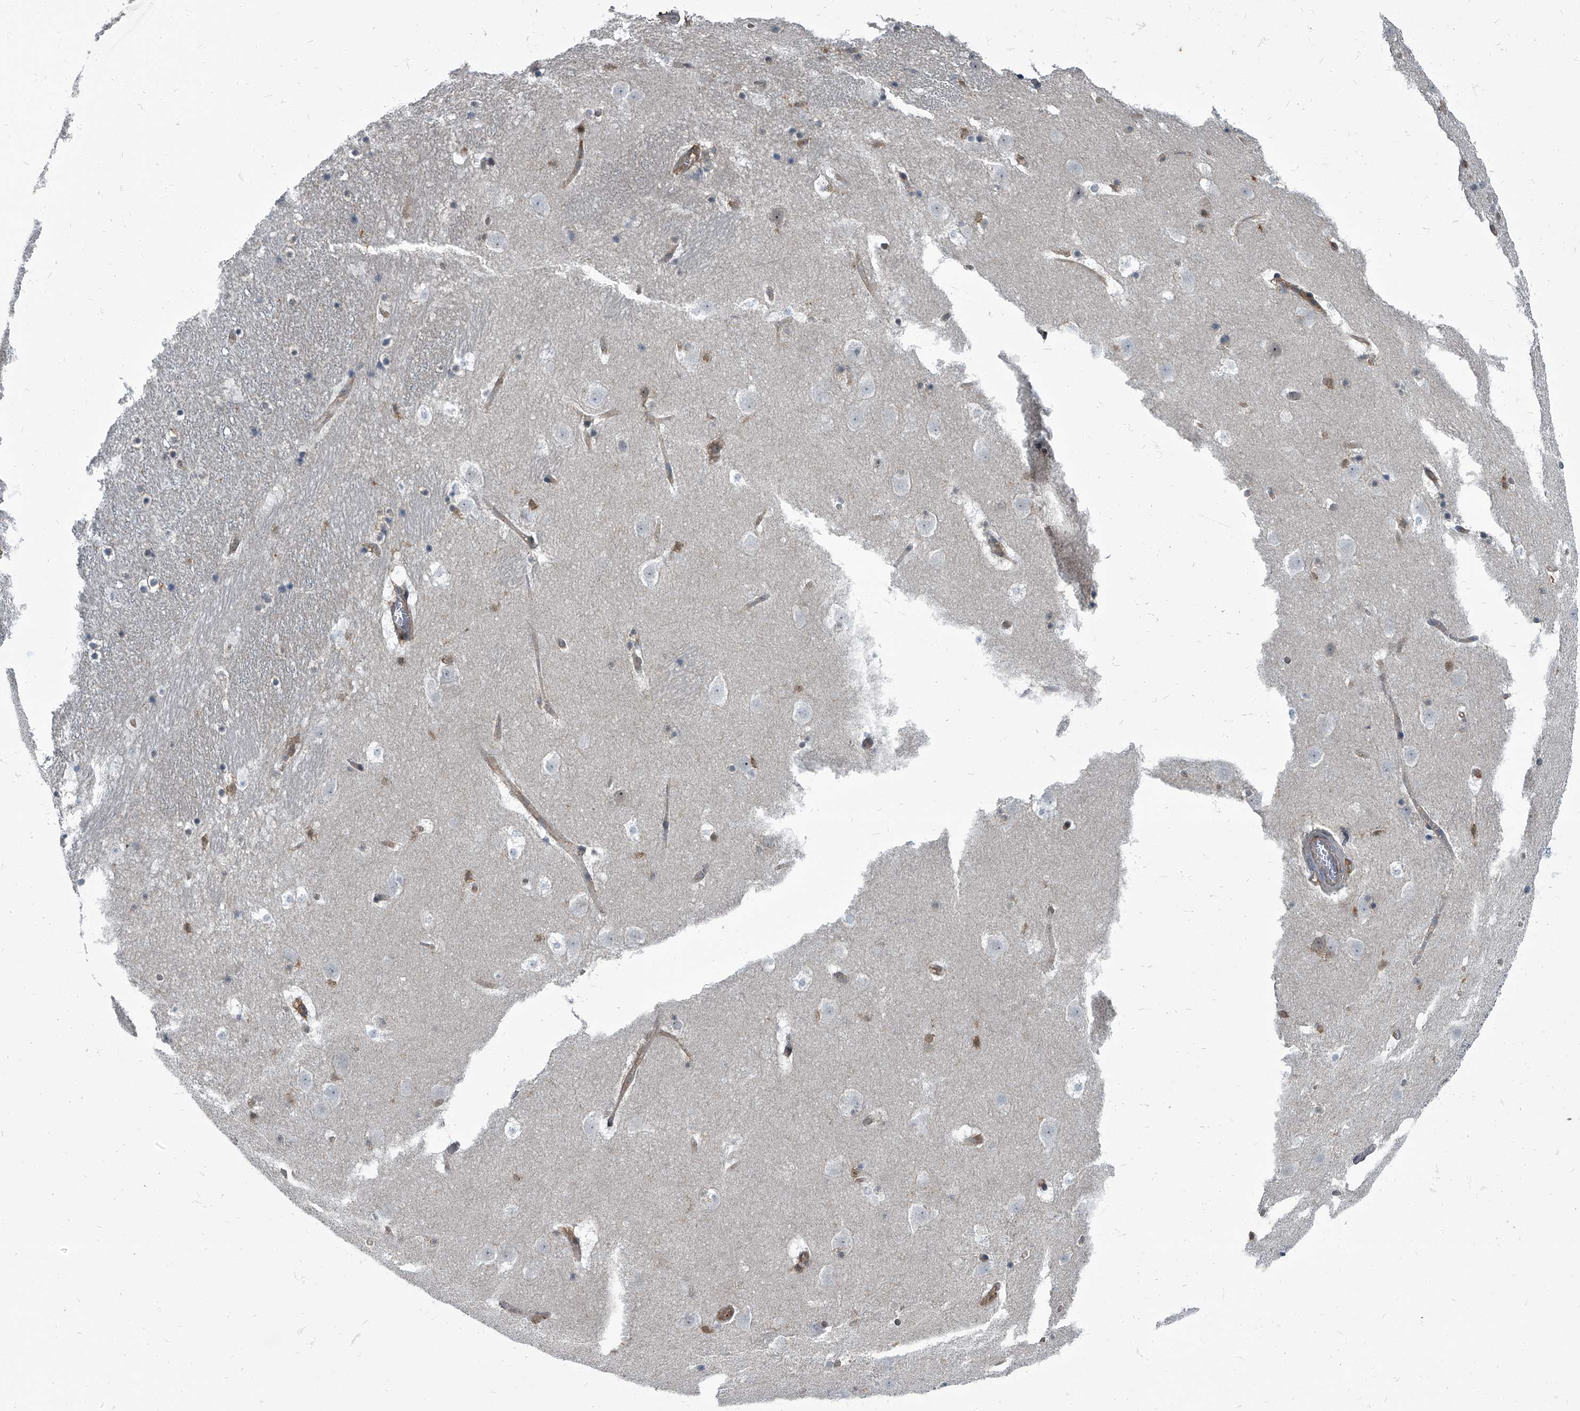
{"staining": {"intensity": "negative", "quantity": "none", "location": "none"}, "tissue": "caudate", "cell_type": "Glial cells", "image_type": "normal", "snomed": [{"axis": "morphology", "description": "Normal tissue, NOS"}, {"axis": "topography", "description": "Lateral ventricle wall"}], "caption": "Glial cells show no significant expression in normal caudate. The staining is performed using DAB (3,3'-diaminobenzidine) brown chromogen with nuclei counter-stained in using hematoxylin.", "gene": "CDV3", "patient": {"sex": "male", "age": 45}}